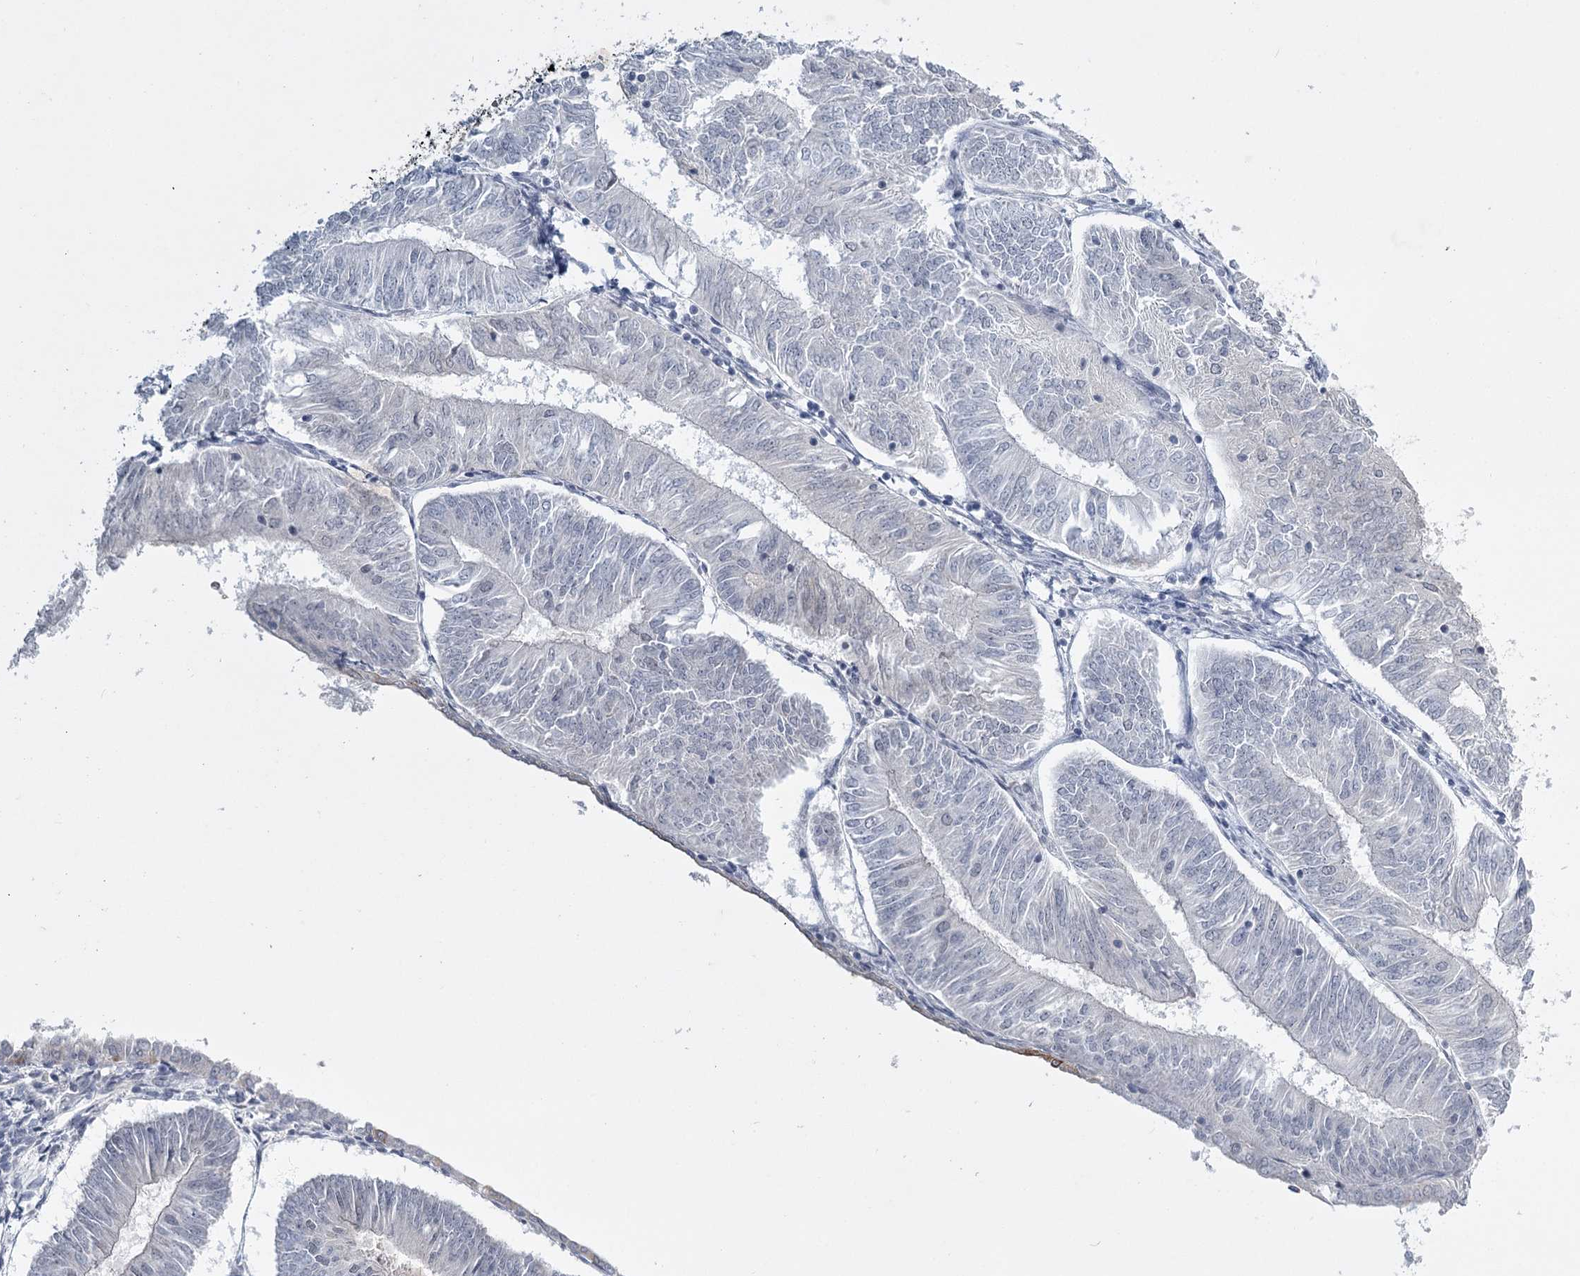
{"staining": {"intensity": "negative", "quantity": "none", "location": "none"}, "tissue": "endometrial cancer", "cell_type": "Tumor cells", "image_type": "cancer", "snomed": [{"axis": "morphology", "description": "Adenocarcinoma, NOS"}, {"axis": "topography", "description": "Endometrium"}], "caption": "Micrograph shows no protein expression in tumor cells of adenocarcinoma (endometrial) tissue.", "gene": "TMEM70", "patient": {"sex": "female", "age": 58}}